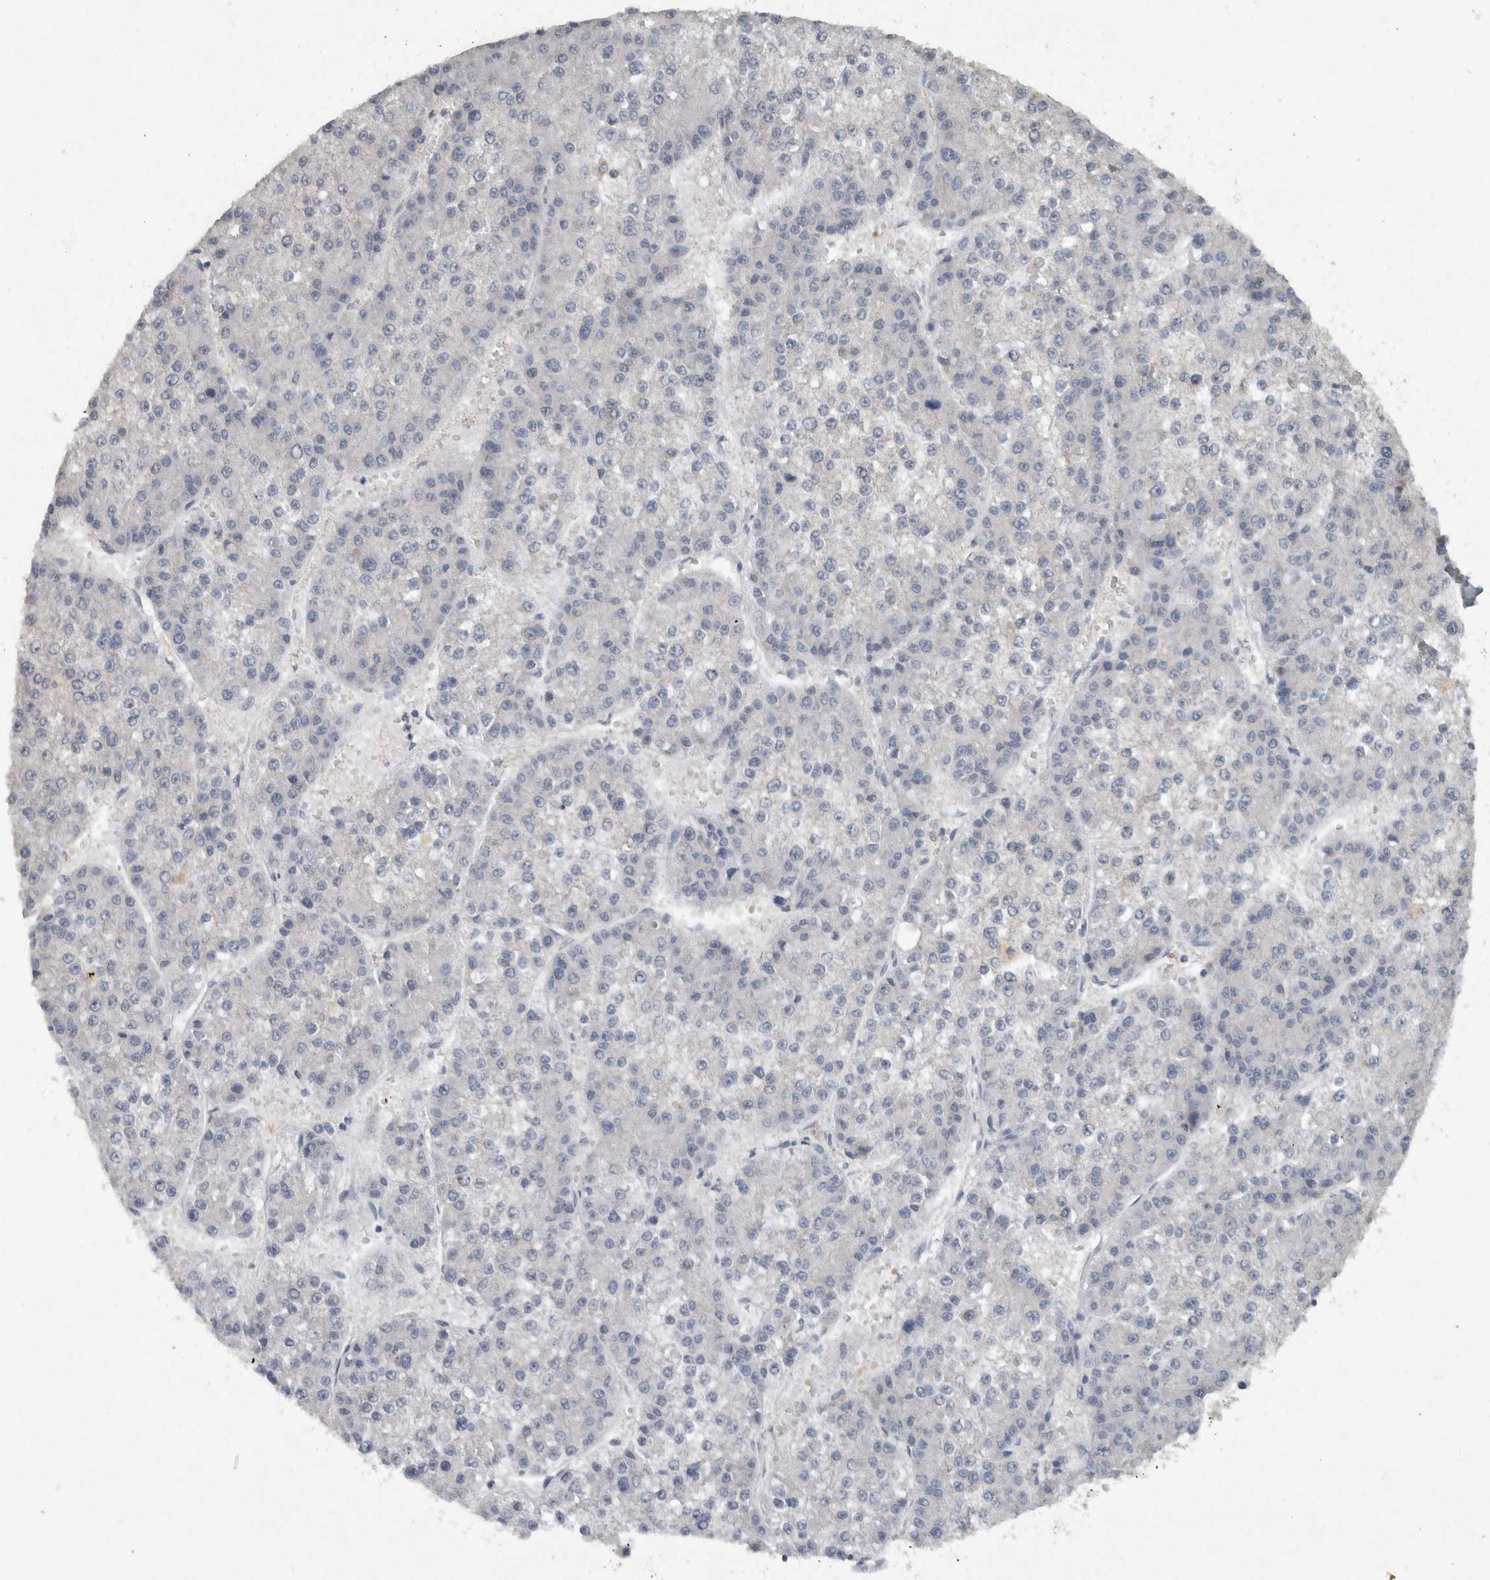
{"staining": {"intensity": "negative", "quantity": "none", "location": "none"}, "tissue": "liver cancer", "cell_type": "Tumor cells", "image_type": "cancer", "snomed": [{"axis": "morphology", "description": "Carcinoma, Hepatocellular, NOS"}, {"axis": "topography", "description": "Liver"}], "caption": "An image of human liver cancer is negative for staining in tumor cells.", "gene": "IL20", "patient": {"sex": "female", "age": 73}}